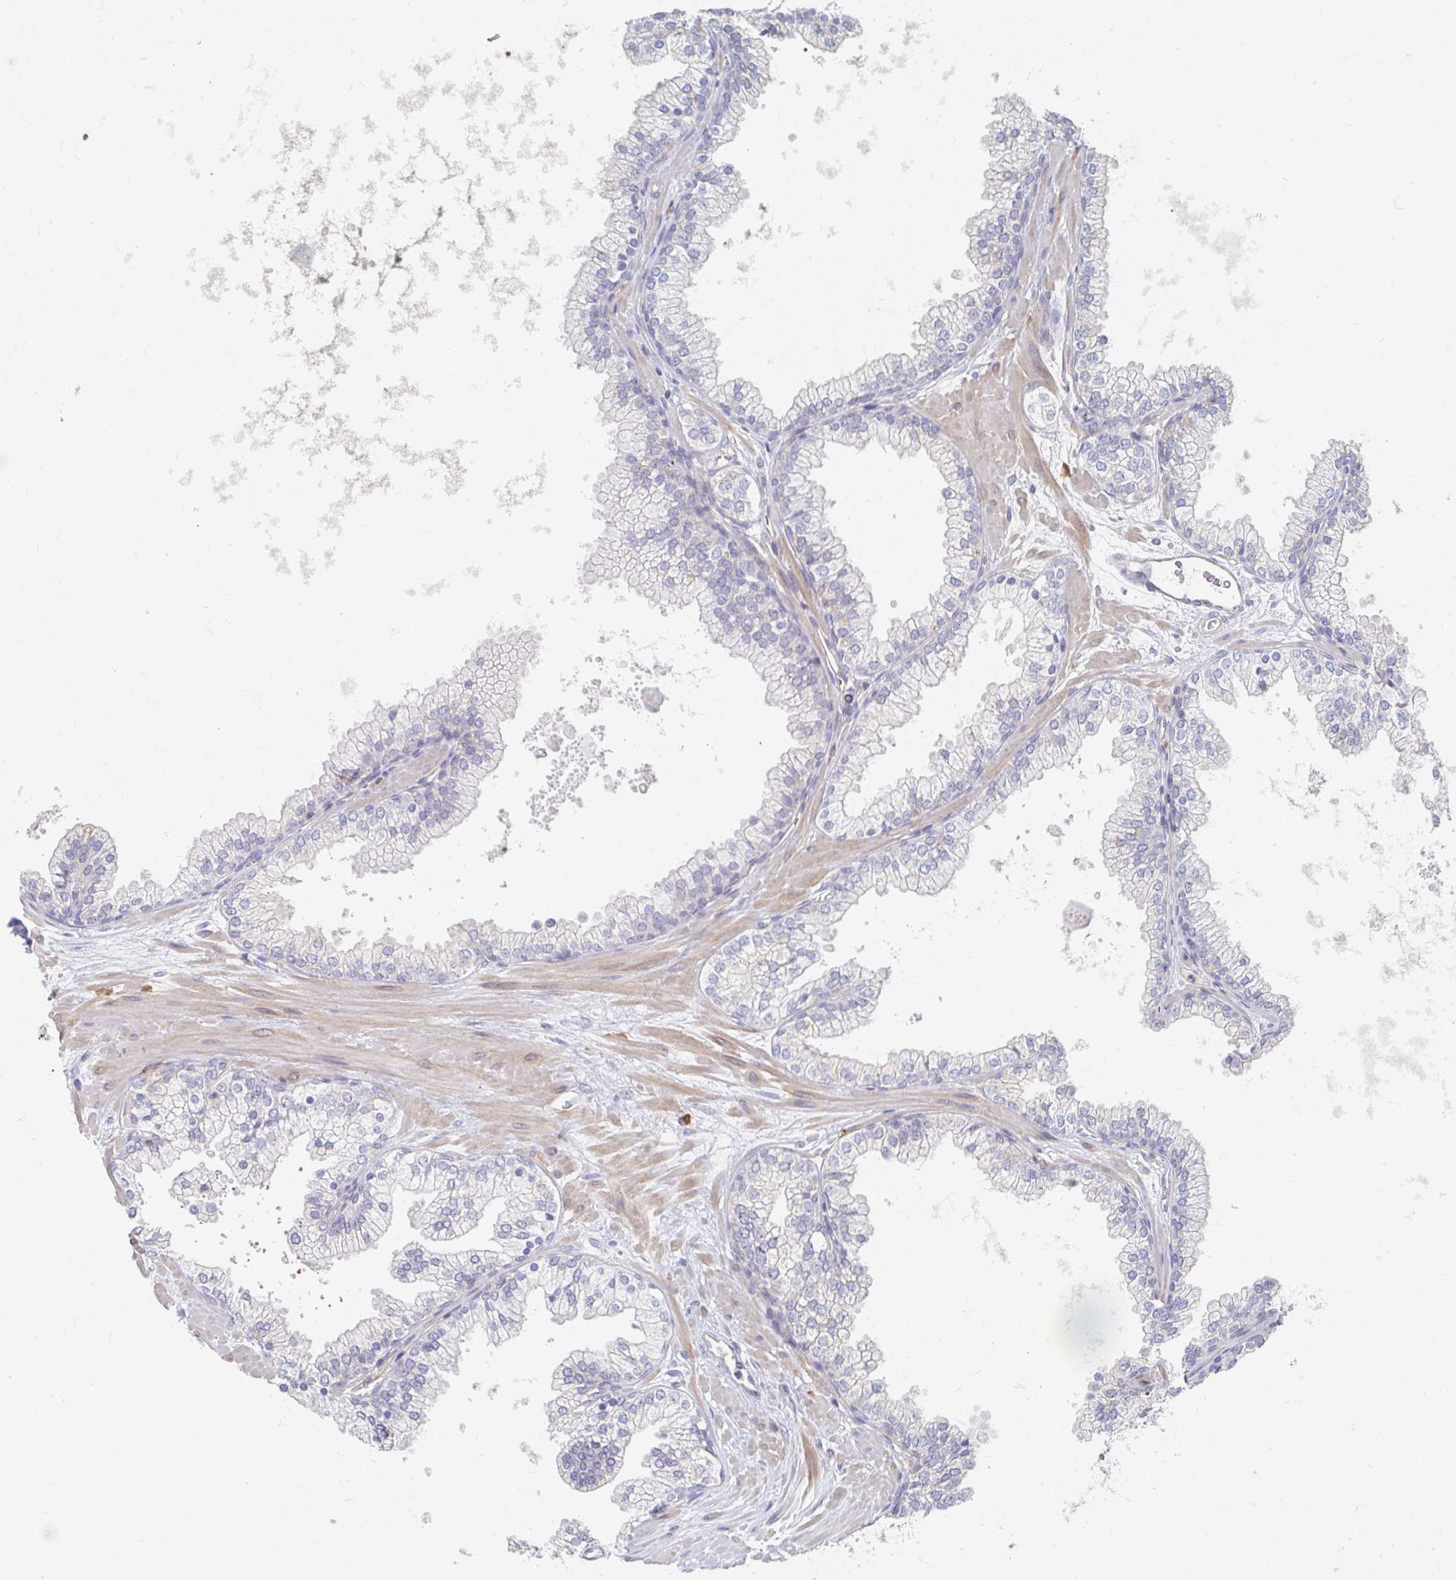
{"staining": {"intensity": "negative", "quantity": "none", "location": "none"}, "tissue": "prostate", "cell_type": "Glandular cells", "image_type": "normal", "snomed": [{"axis": "morphology", "description": "Normal tissue, NOS"}, {"axis": "topography", "description": "Prostate"}, {"axis": "topography", "description": "Peripheral nerve tissue"}], "caption": "Immunohistochemical staining of benign prostate demonstrates no significant positivity in glandular cells. Nuclei are stained in blue.", "gene": "MYLK2", "patient": {"sex": "male", "age": 61}}